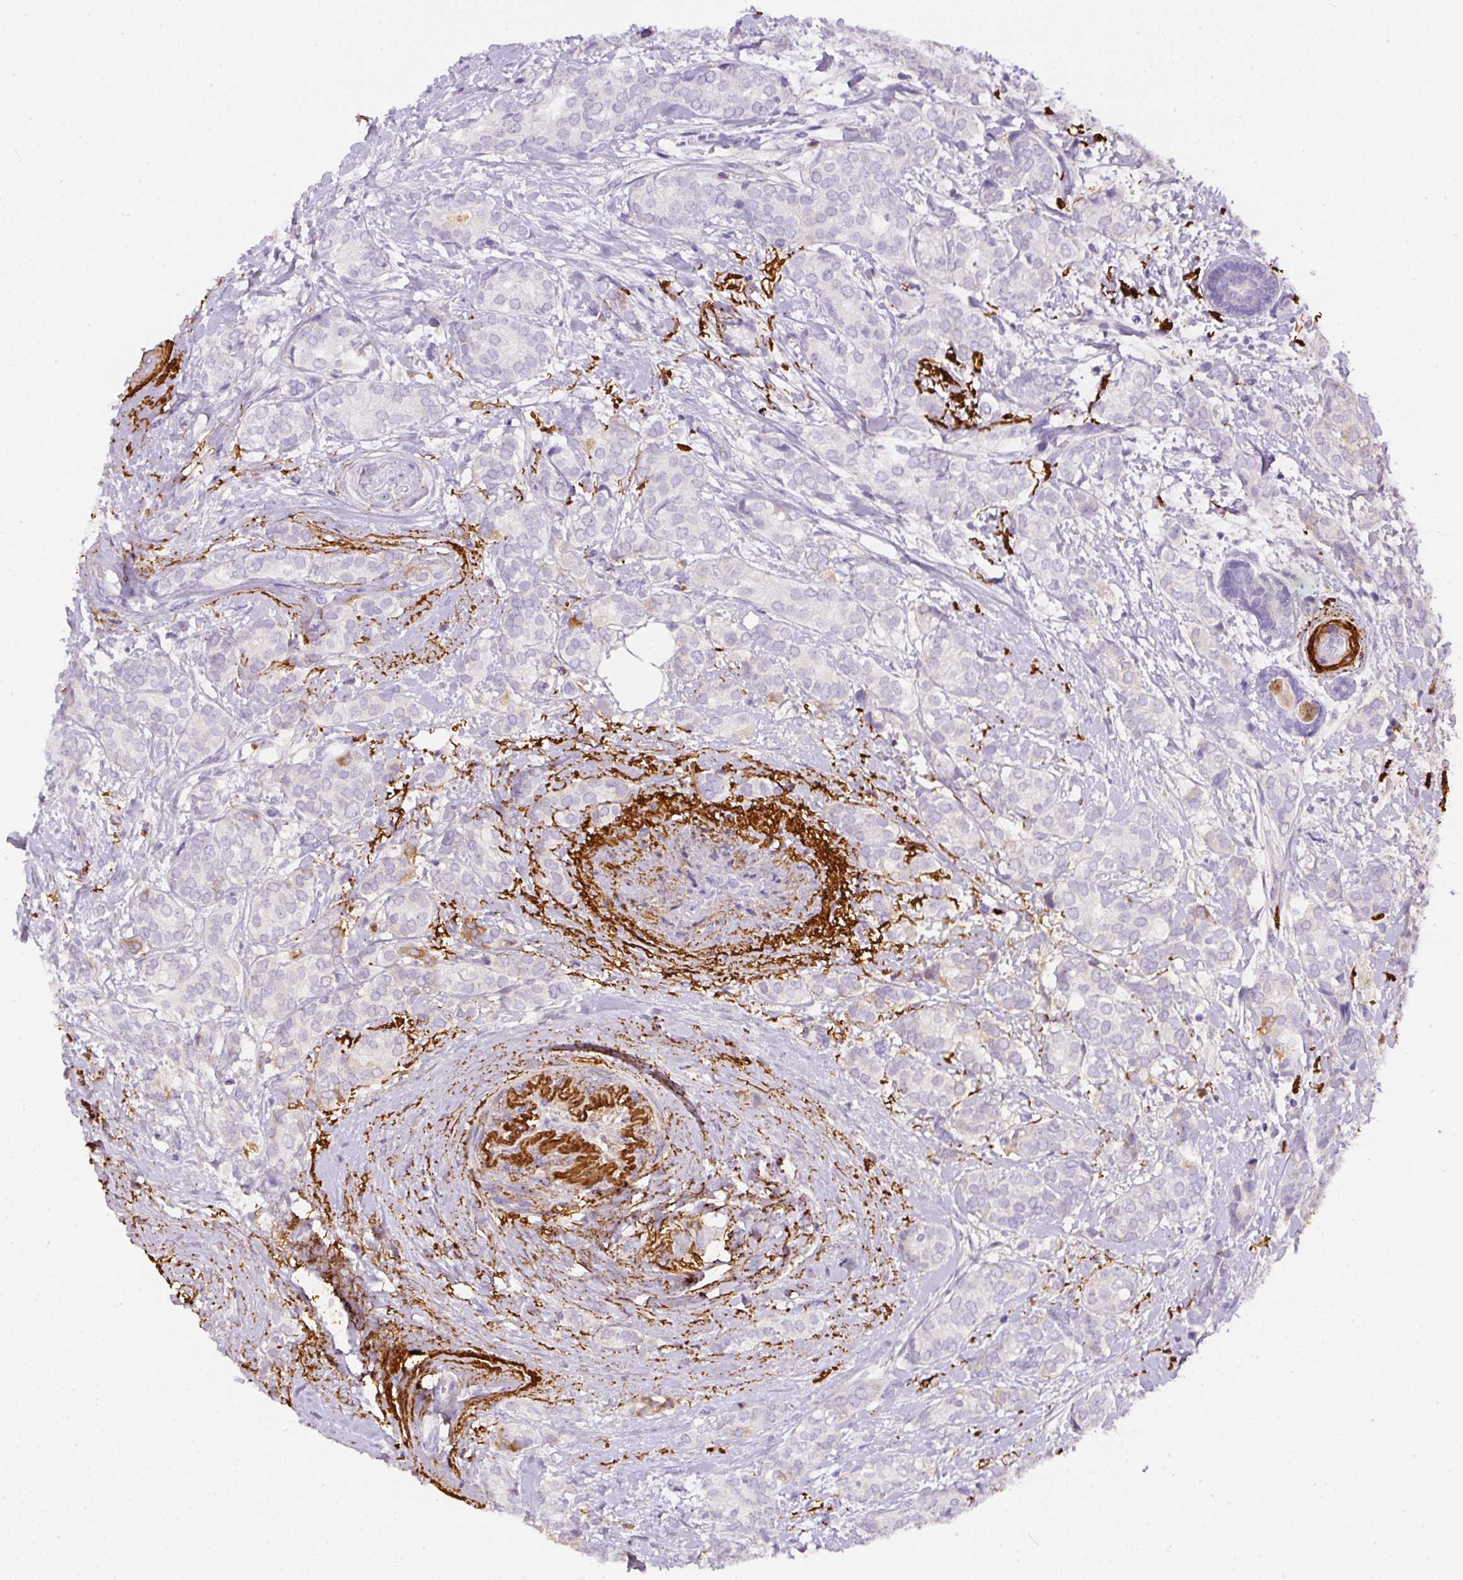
{"staining": {"intensity": "negative", "quantity": "none", "location": "none"}, "tissue": "breast cancer", "cell_type": "Tumor cells", "image_type": "cancer", "snomed": [{"axis": "morphology", "description": "Duct carcinoma"}, {"axis": "topography", "description": "Breast"}], "caption": "Immunohistochemistry (IHC) histopathology image of neoplastic tissue: breast cancer (intraductal carcinoma) stained with DAB exhibits no significant protein positivity in tumor cells. The staining was performed using DAB (3,3'-diaminobenzidine) to visualize the protein expression in brown, while the nuclei were stained in blue with hematoxylin (Magnification: 20x).", "gene": "APCS", "patient": {"sex": "female", "age": 73}}